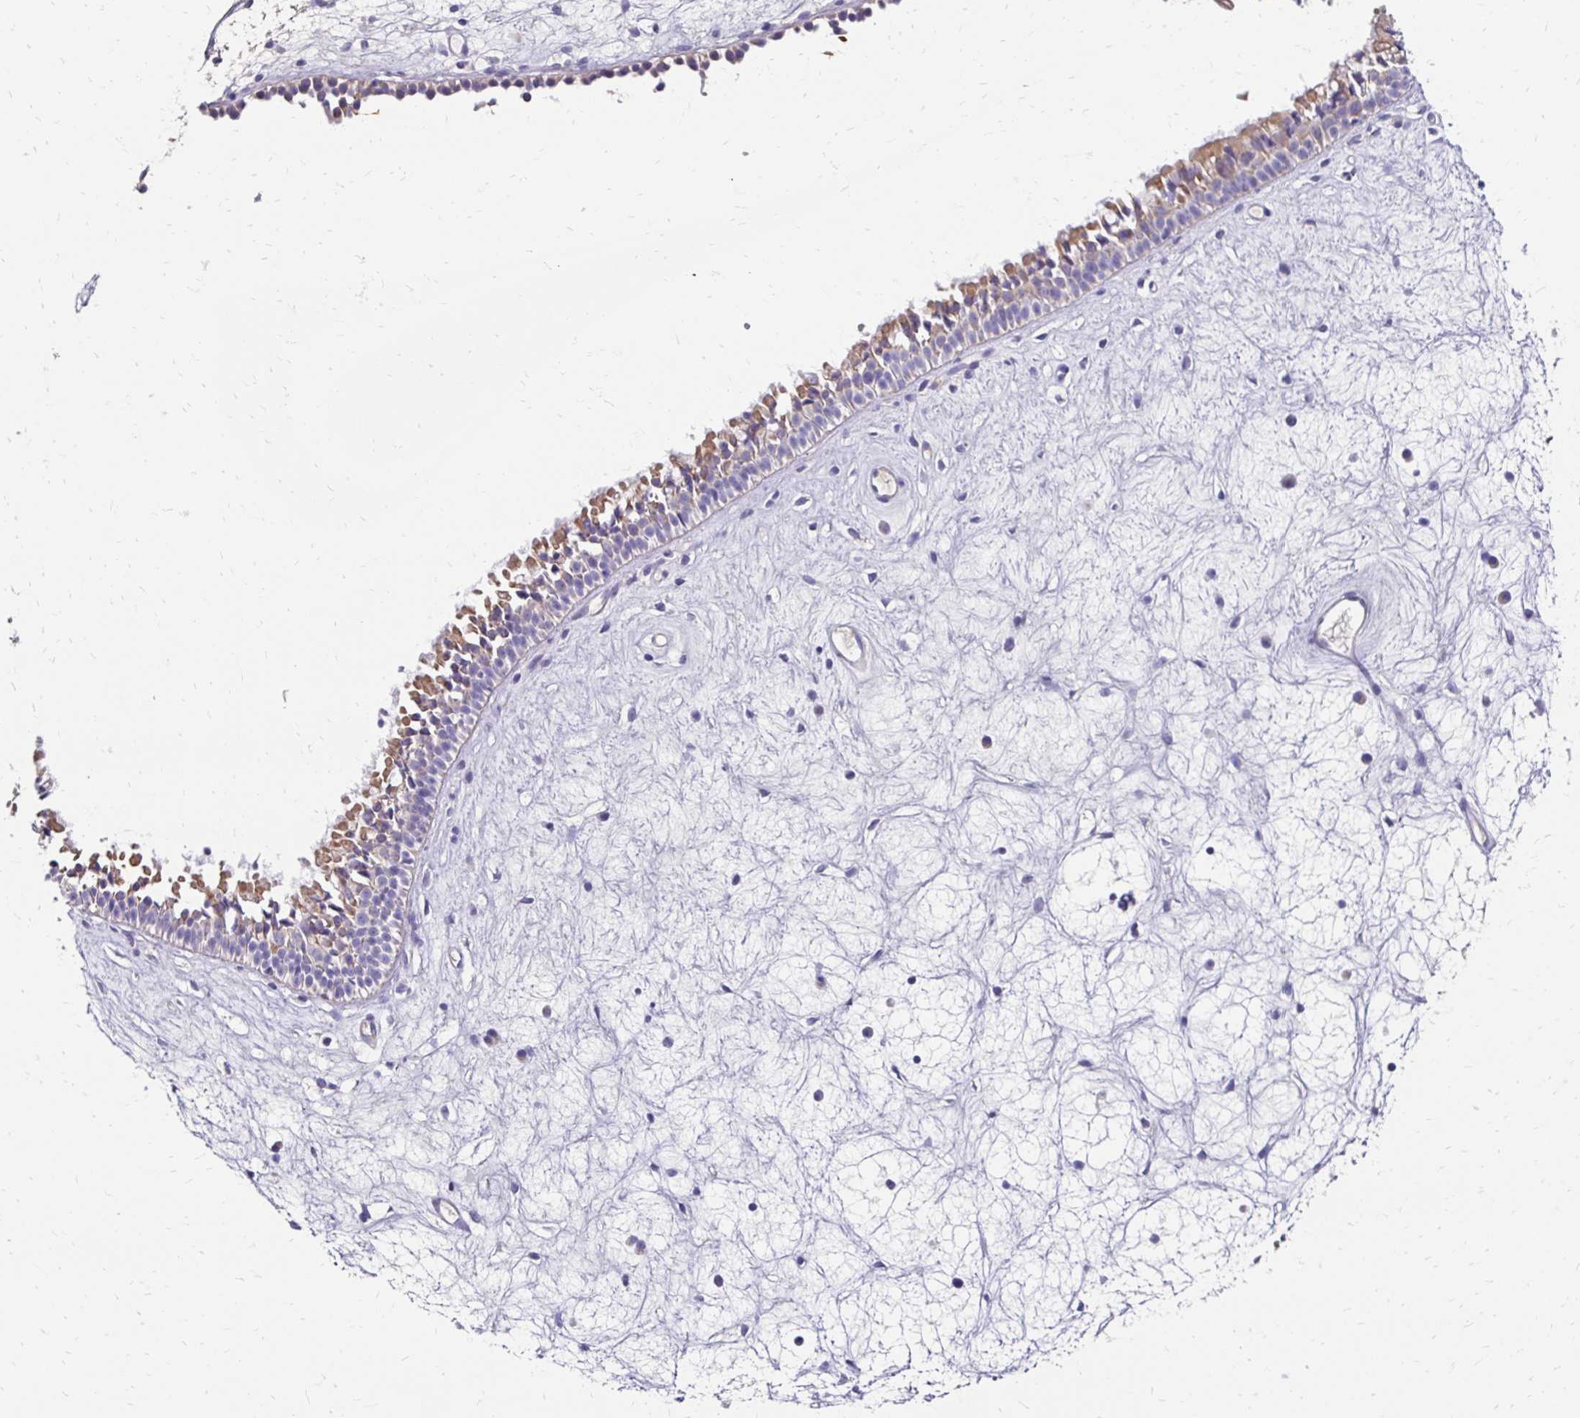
{"staining": {"intensity": "weak", "quantity": "25%-75%", "location": "cytoplasmic/membranous"}, "tissue": "nasopharynx", "cell_type": "Respiratory epithelial cells", "image_type": "normal", "snomed": [{"axis": "morphology", "description": "Normal tissue, NOS"}, {"axis": "topography", "description": "Nasopharynx"}], "caption": "Immunohistochemical staining of normal human nasopharynx demonstrates 25%-75% levels of weak cytoplasmic/membranous protein staining in about 25%-75% of respiratory epithelial cells. Nuclei are stained in blue.", "gene": "AKAP6", "patient": {"sex": "male", "age": 69}}